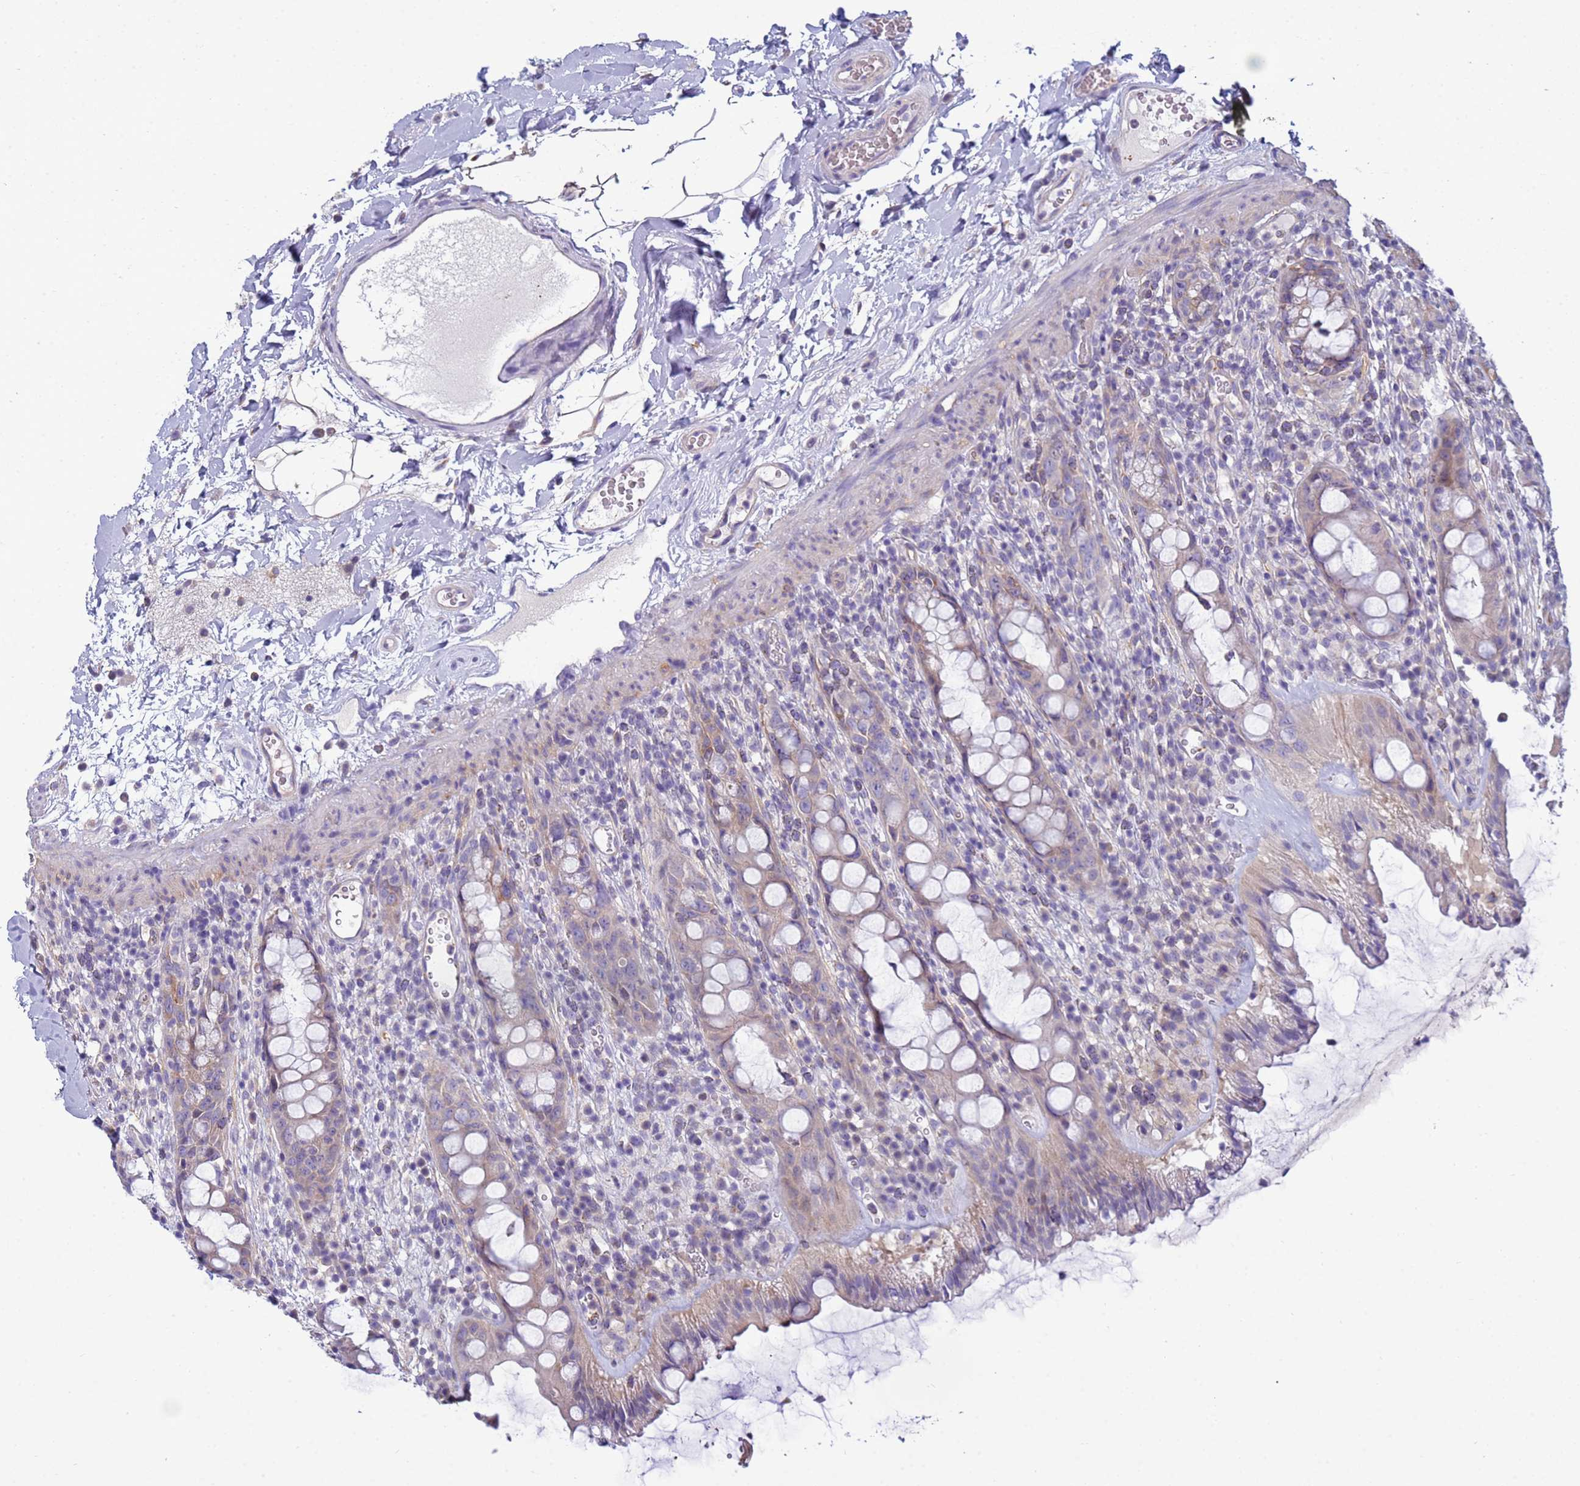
{"staining": {"intensity": "moderate", "quantity": "25%-75%", "location": "cytoplasmic/membranous"}, "tissue": "rectum", "cell_type": "Glandular cells", "image_type": "normal", "snomed": [{"axis": "morphology", "description": "Normal tissue, NOS"}, {"axis": "topography", "description": "Rectum"}], "caption": "High-magnification brightfield microscopy of normal rectum stained with DAB (brown) and counterstained with hematoxylin (blue). glandular cells exhibit moderate cytoplasmic/membranous expression is present in about25%-75% of cells.", "gene": "TRPC6", "patient": {"sex": "female", "age": 57}}